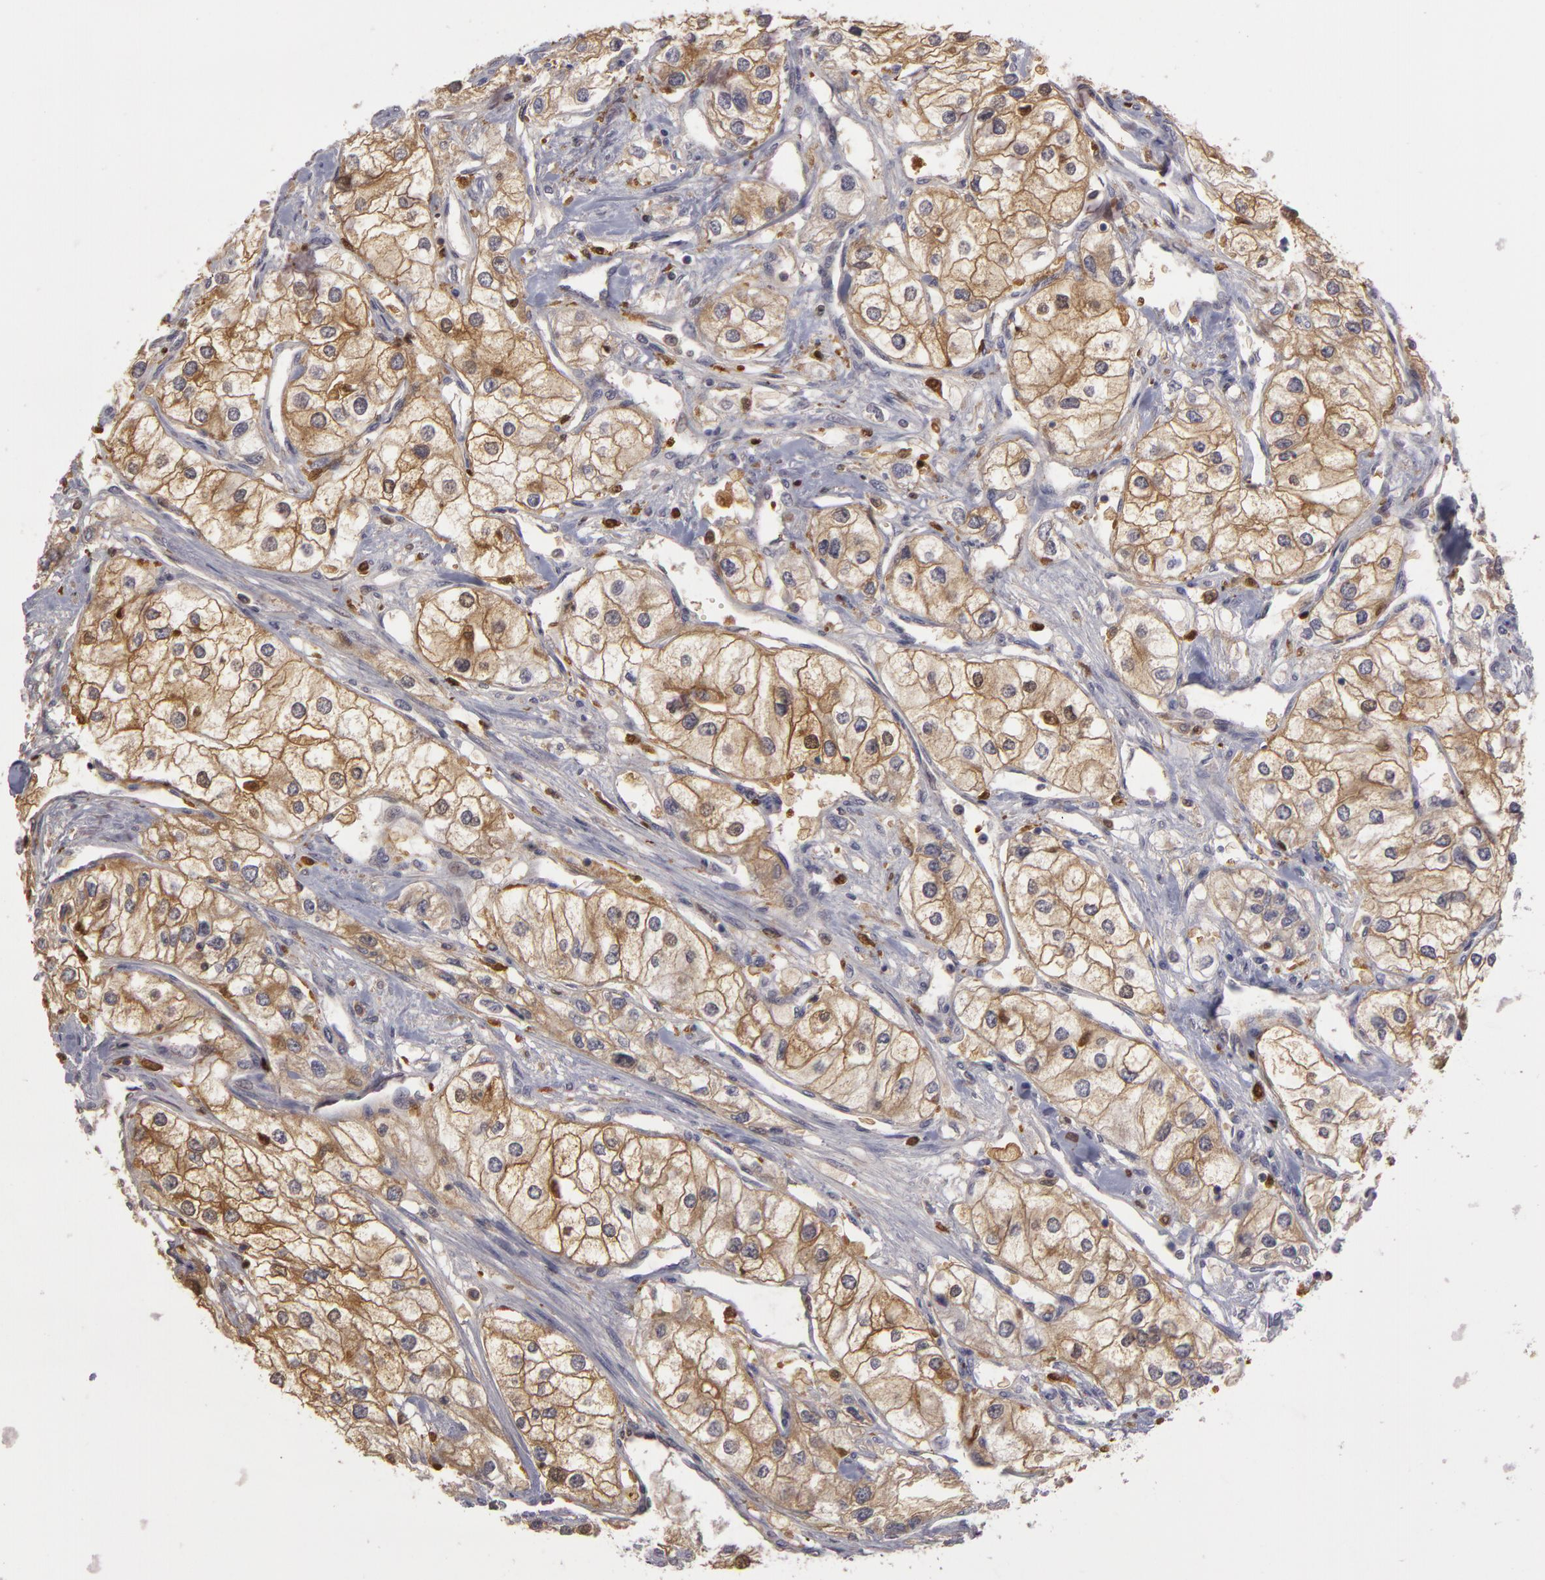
{"staining": {"intensity": "weak", "quantity": "<25%", "location": "cytoplasmic/membranous"}, "tissue": "renal cancer", "cell_type": "Tumor cells", "image_type": "cancer", "snomed": [{"axis": "morphology", "description": "Adenocarcinoma, NOS"}, {"axis": "topography", "description": "Kidney"}], "caption": "DAB immunohistochemical staining of renal cancer reveals no significant staining in tumor cells. Nuclei are stained in blue.", "gene": "GNPDA1", "patient": {"sex": "male", "age": 57}}